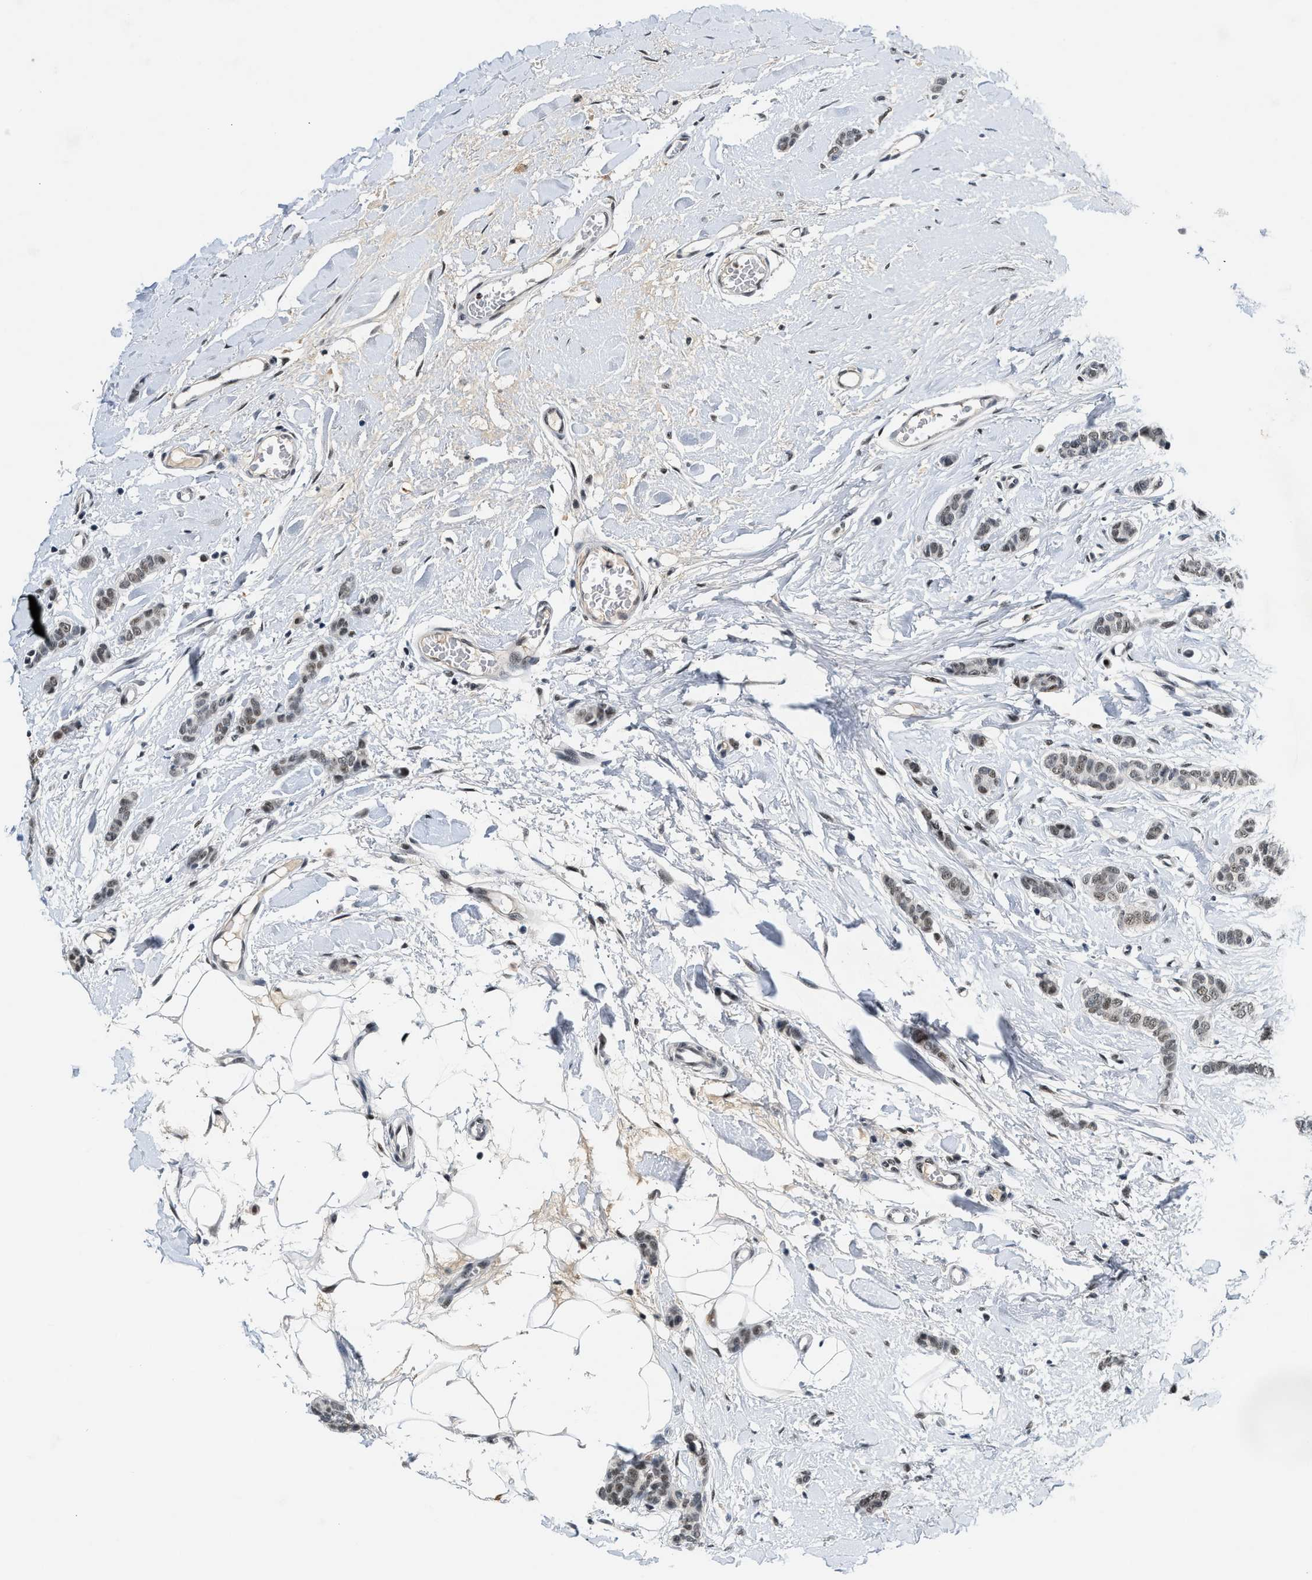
{"staining": {"intensity": "moderate", "quantity": "25%-75%", "location": "nuclear"}, "tissue": "breast cancer", "cell_type": "Tumor cells", "image_type": "cancer", "snomed": [{"axis": "morphology", "description": "Lobular carcinoma"}, {"axis": "topography", "description": "Skin"}, {"axis": "topography", "description": "Breast"}], "caption": "Human breast cancer stained with a brown dye reveals moderate nuclear positive positivity in approximately 25%-75% of tumor cells.", "gene": "NCOA1", "patient": {"sex": "female", "age": 46}}